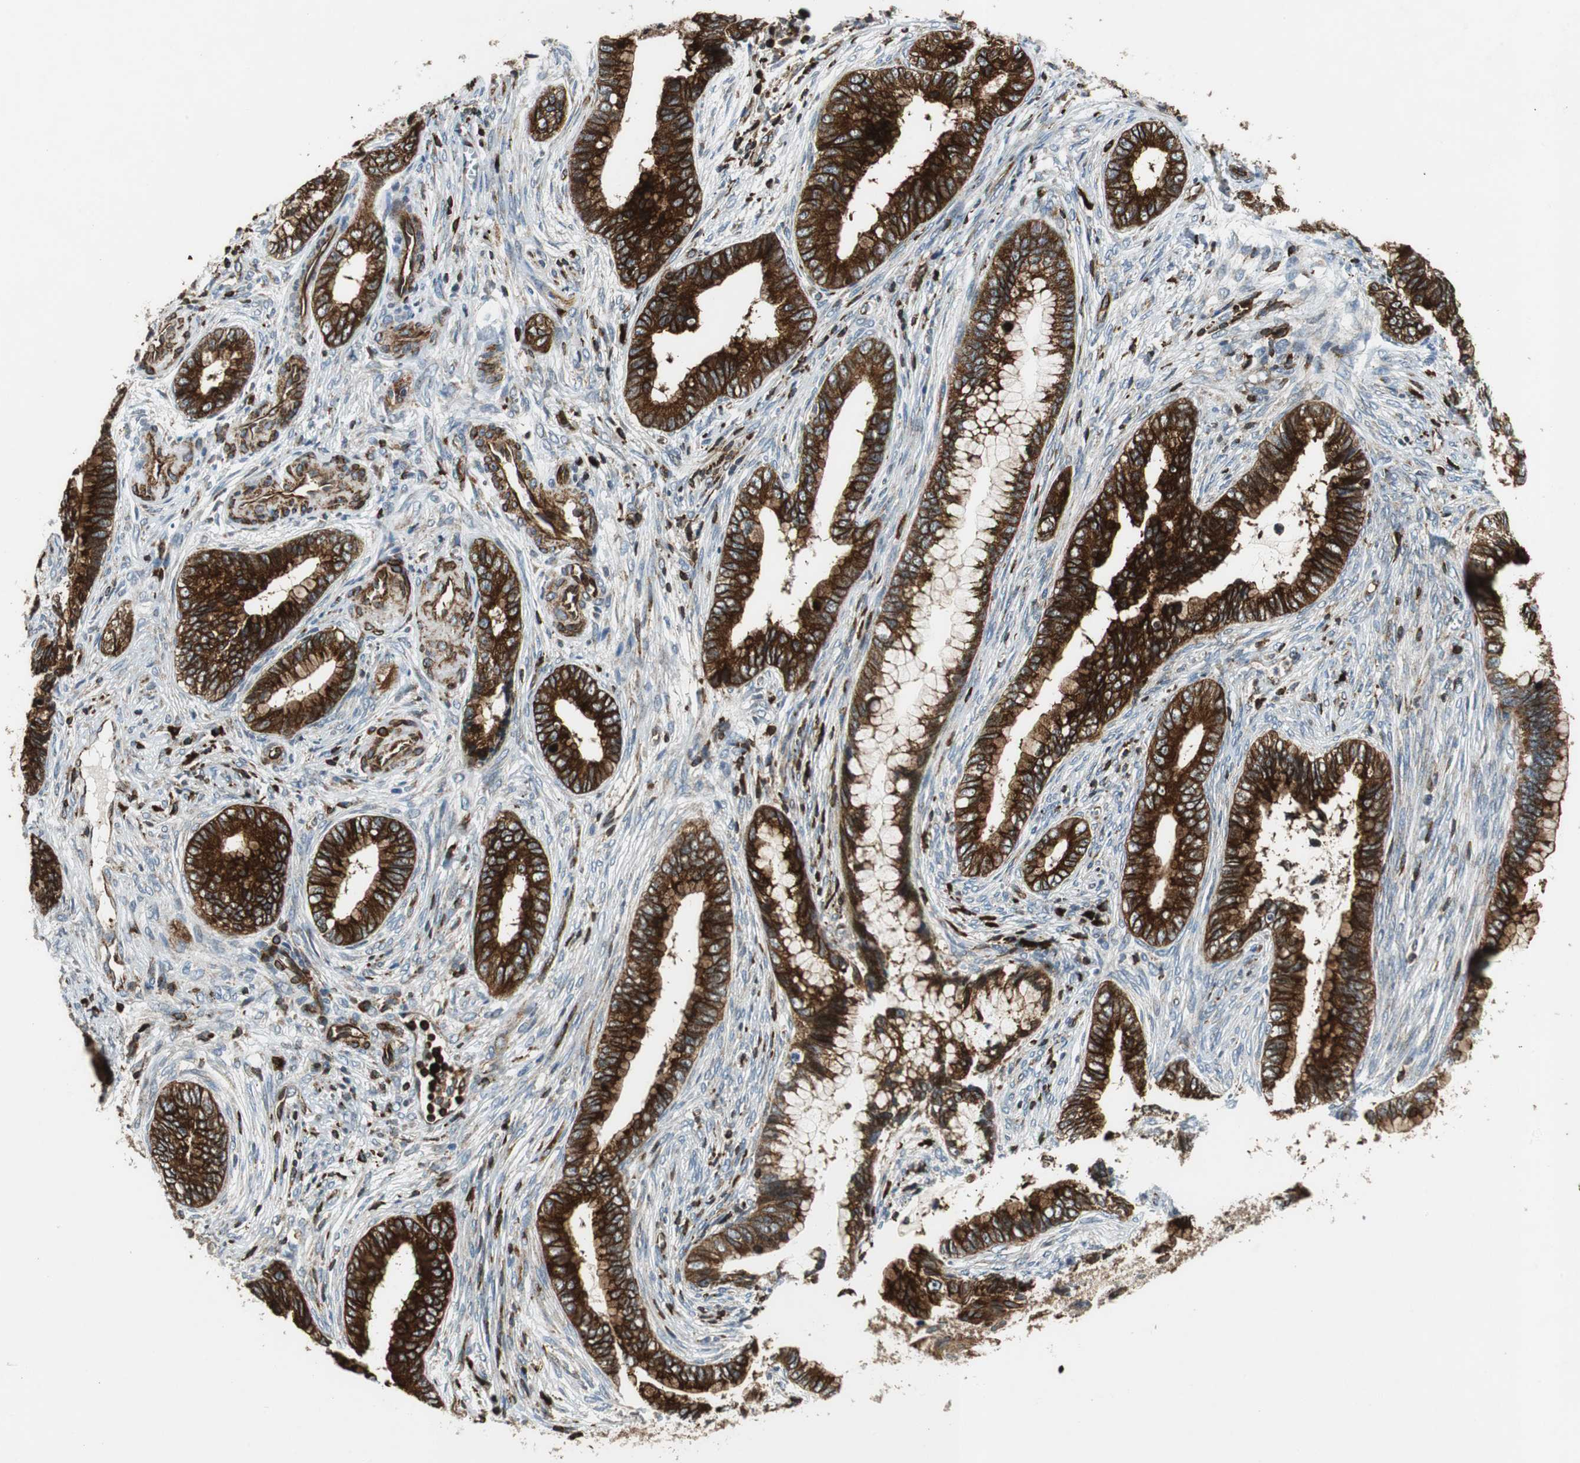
{"staining": {"intensity": "strong", "quantity": ">75%", "location": "cytoplasmic/membranous"}, "tissue": "cervical cancer", "cell_type": "Tumor cells", "image_type": "cancer", "snomed": [{"axis": "morphology", "description": "Adenocarcinoma, NOS"}, {"axis": "topography", "description": "Cervix"}], "caption": "Approximately >75% of tumor cells in human cervical cancer exhibit strong cytoplasmic/membranous protein positivity as visualized by brown immunohistochemical staining.", "gene": "TUBA4A", "patient": {"sex": "female", "age": 44}}